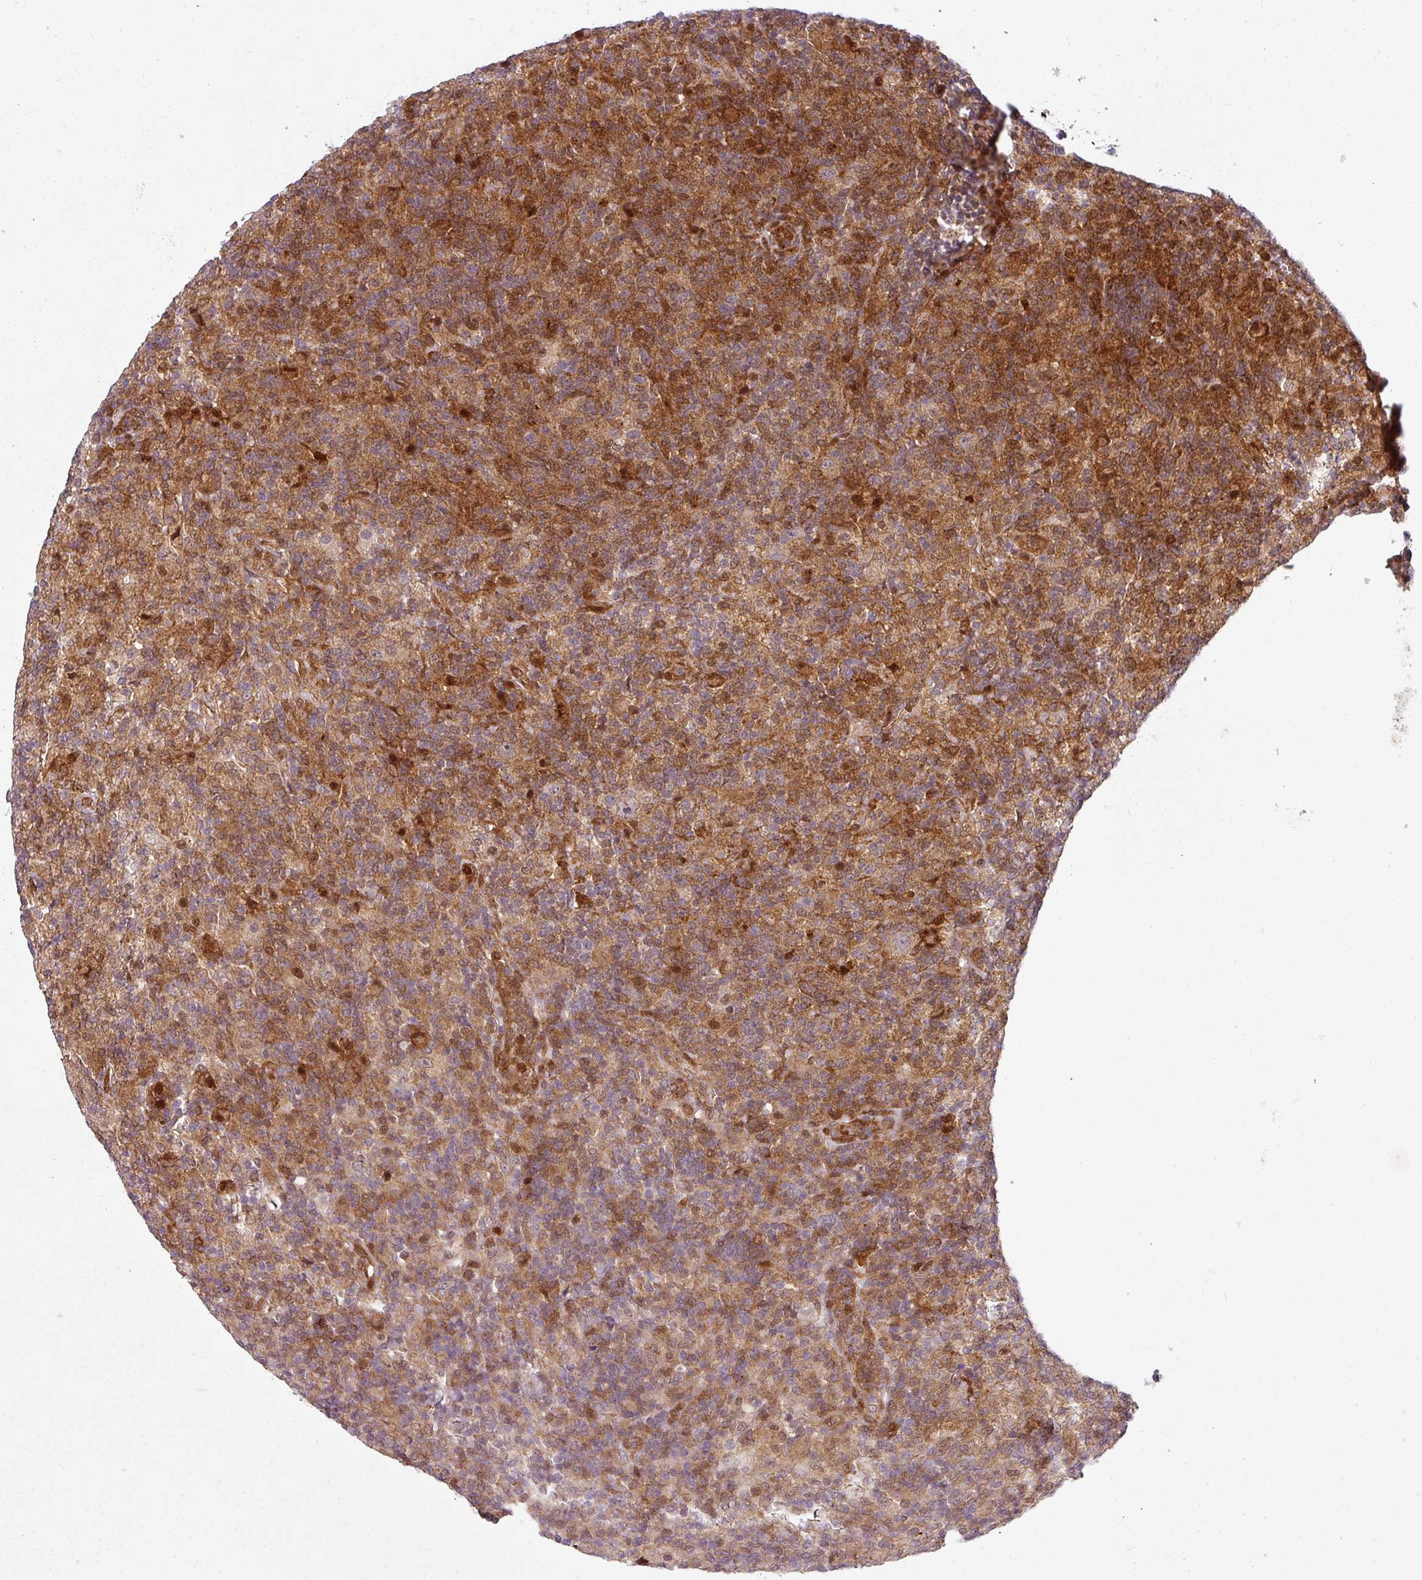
{"staining": {"intensity": "negative", "quantity": "none", "location": "none"}, "tissue": "lymphoma", "cell_type": "Tumor cells", "image_type": "cancer", "snomed": [{"axis": "morphology", "description": "Hodgkin's disease, NOS"}, {"axis": "topography", "description": "Lymph node"}], "caption": "Tumor cells are negative for brown protein staining in lymphoma. (Immunohistochemistry (ihc), brightfield microscopy, high magnification).", "gene": "CLIC1", "patient": {"sex": "male", "age": 70}}